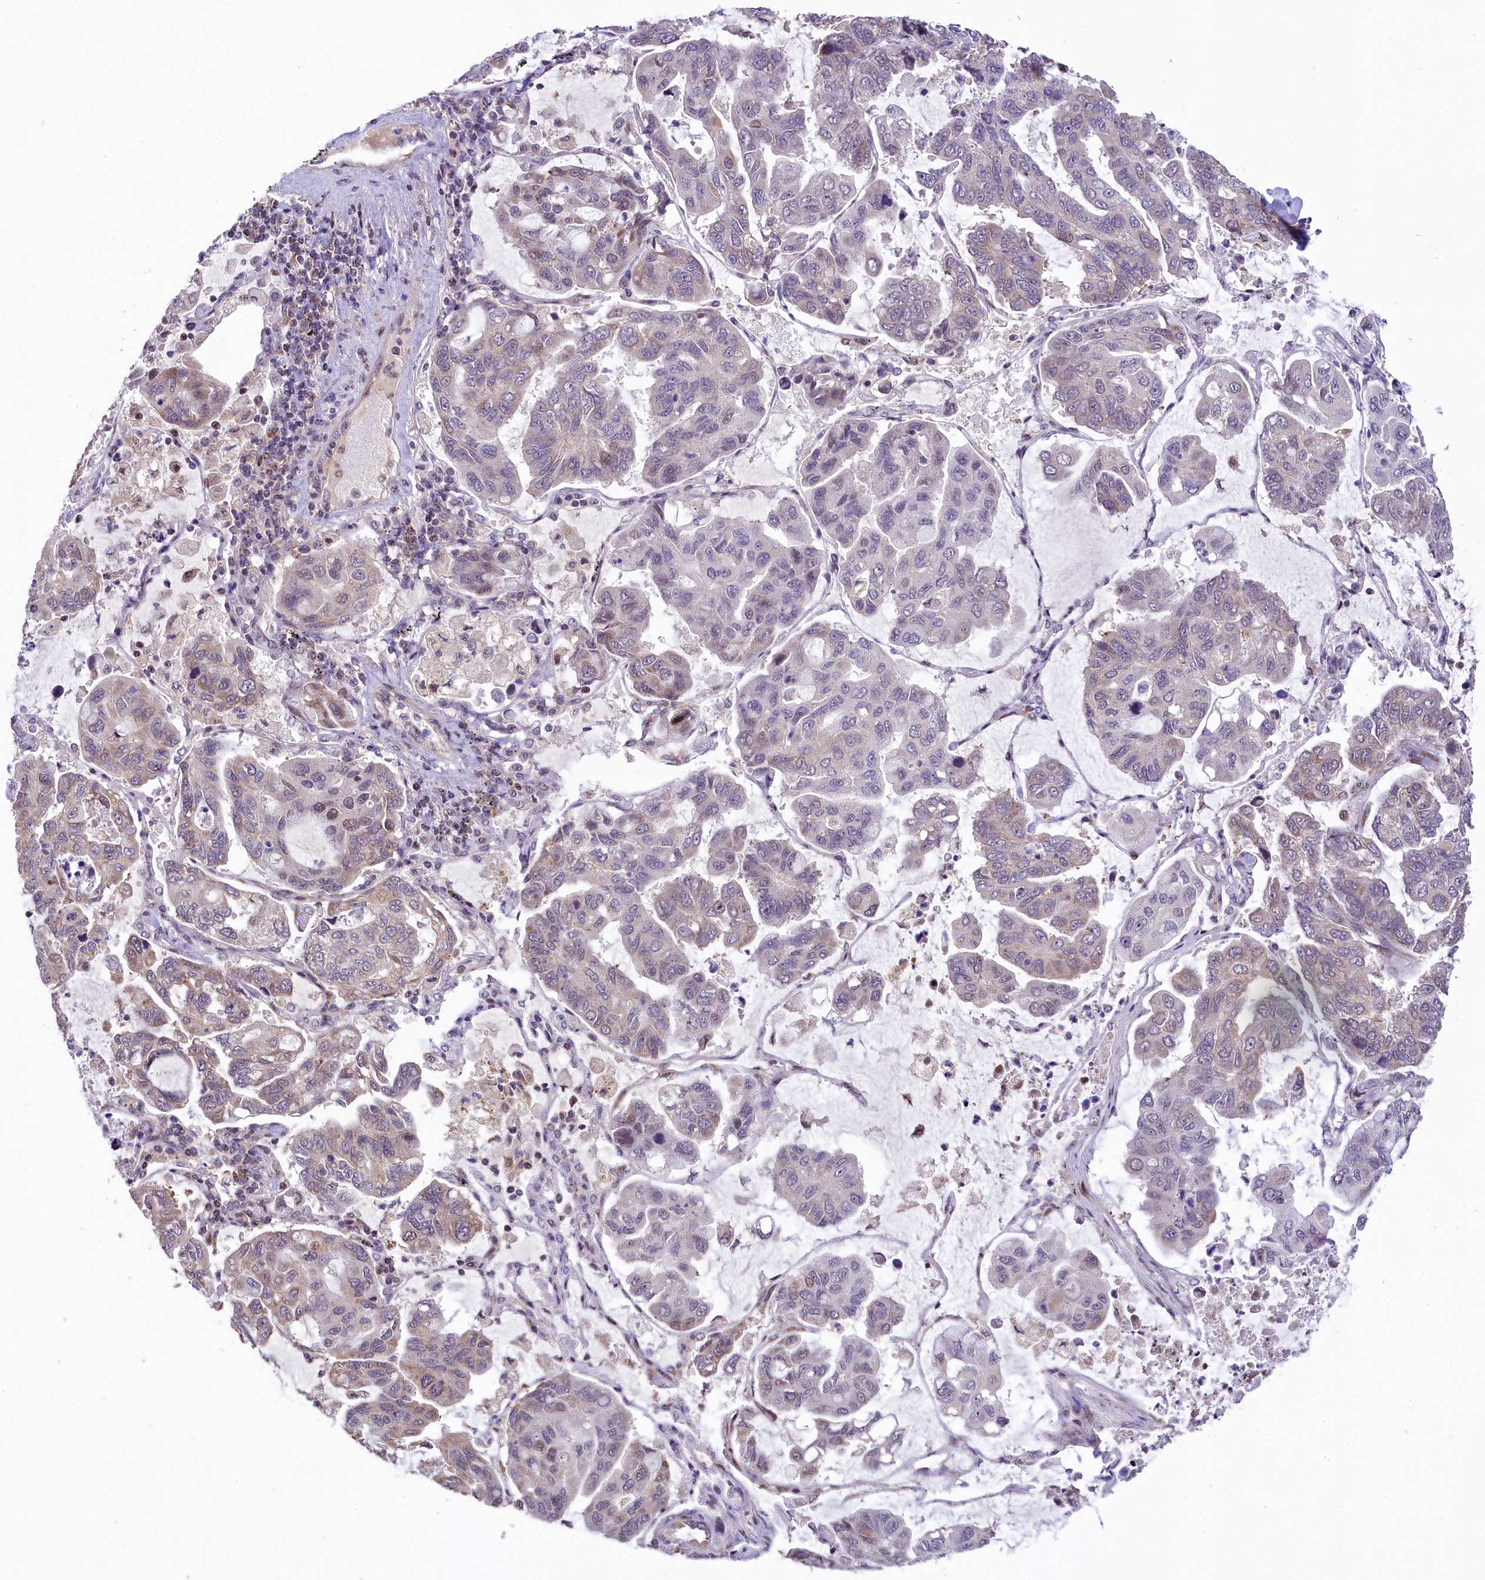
{"staining": {"intensity": "weak", "quantity": "<25%", "location": "cytoplasmic/membranous"}, "tissue": "lung cancer", "cell_type": "Tumor cells", "image_type": "cancer", "snomed": [{"axis": "morphology", "description": "Adenocarcinoma, NOS"}, {"axis": "topography", "description": "Lung"}], "caption": "Tumor cells are negative for protein expression in human lung cancer (adenocarcinoma). (Brightfield microscopy of DAB (3,3'-diaminobenzidine) IHC at high magnification).", "gene": "RBBP8", "patient": {"sex": "male", "age": 64}}